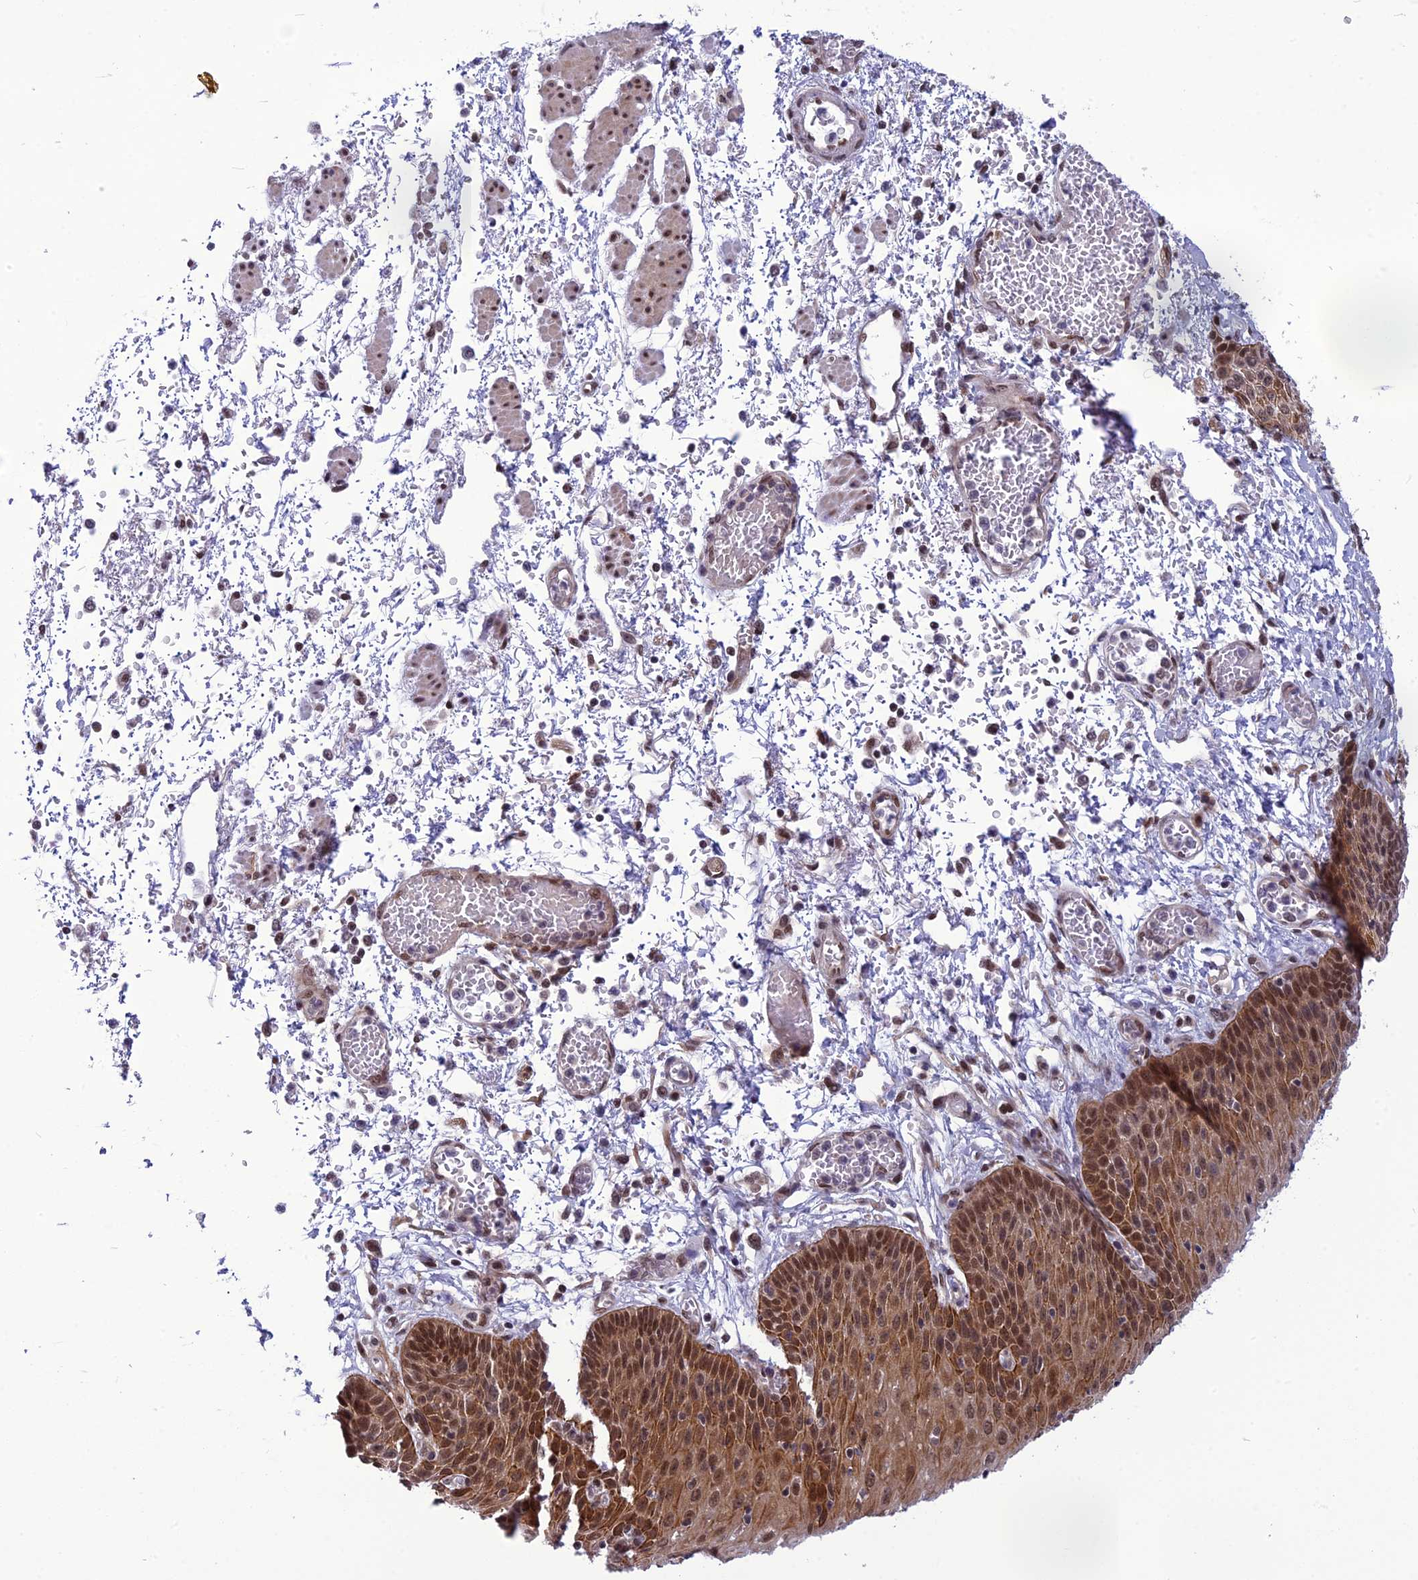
{"staining": {"intensity": "moderate", "quantity": ">75%", "location": "cytoplasmic/membranous,nuclear"}, "tissue": "esophagus", "cell_type": "Squamous epithelial cells", "image_type": "normal", "snomed": [{"axis": "morphology", "description": "Normal tissue, NOS"}, {"axis": "topography", "description": "Esophagus"}], "caption": "Human esophagus stained for a protein (brown) demonstrates moderate cytoplasmic/membranous,nuclear positive positivity in about >75% of squamous epithelial cells.", "gene": "RTRAF", "patient": {"sex": "male", "age": 81}}